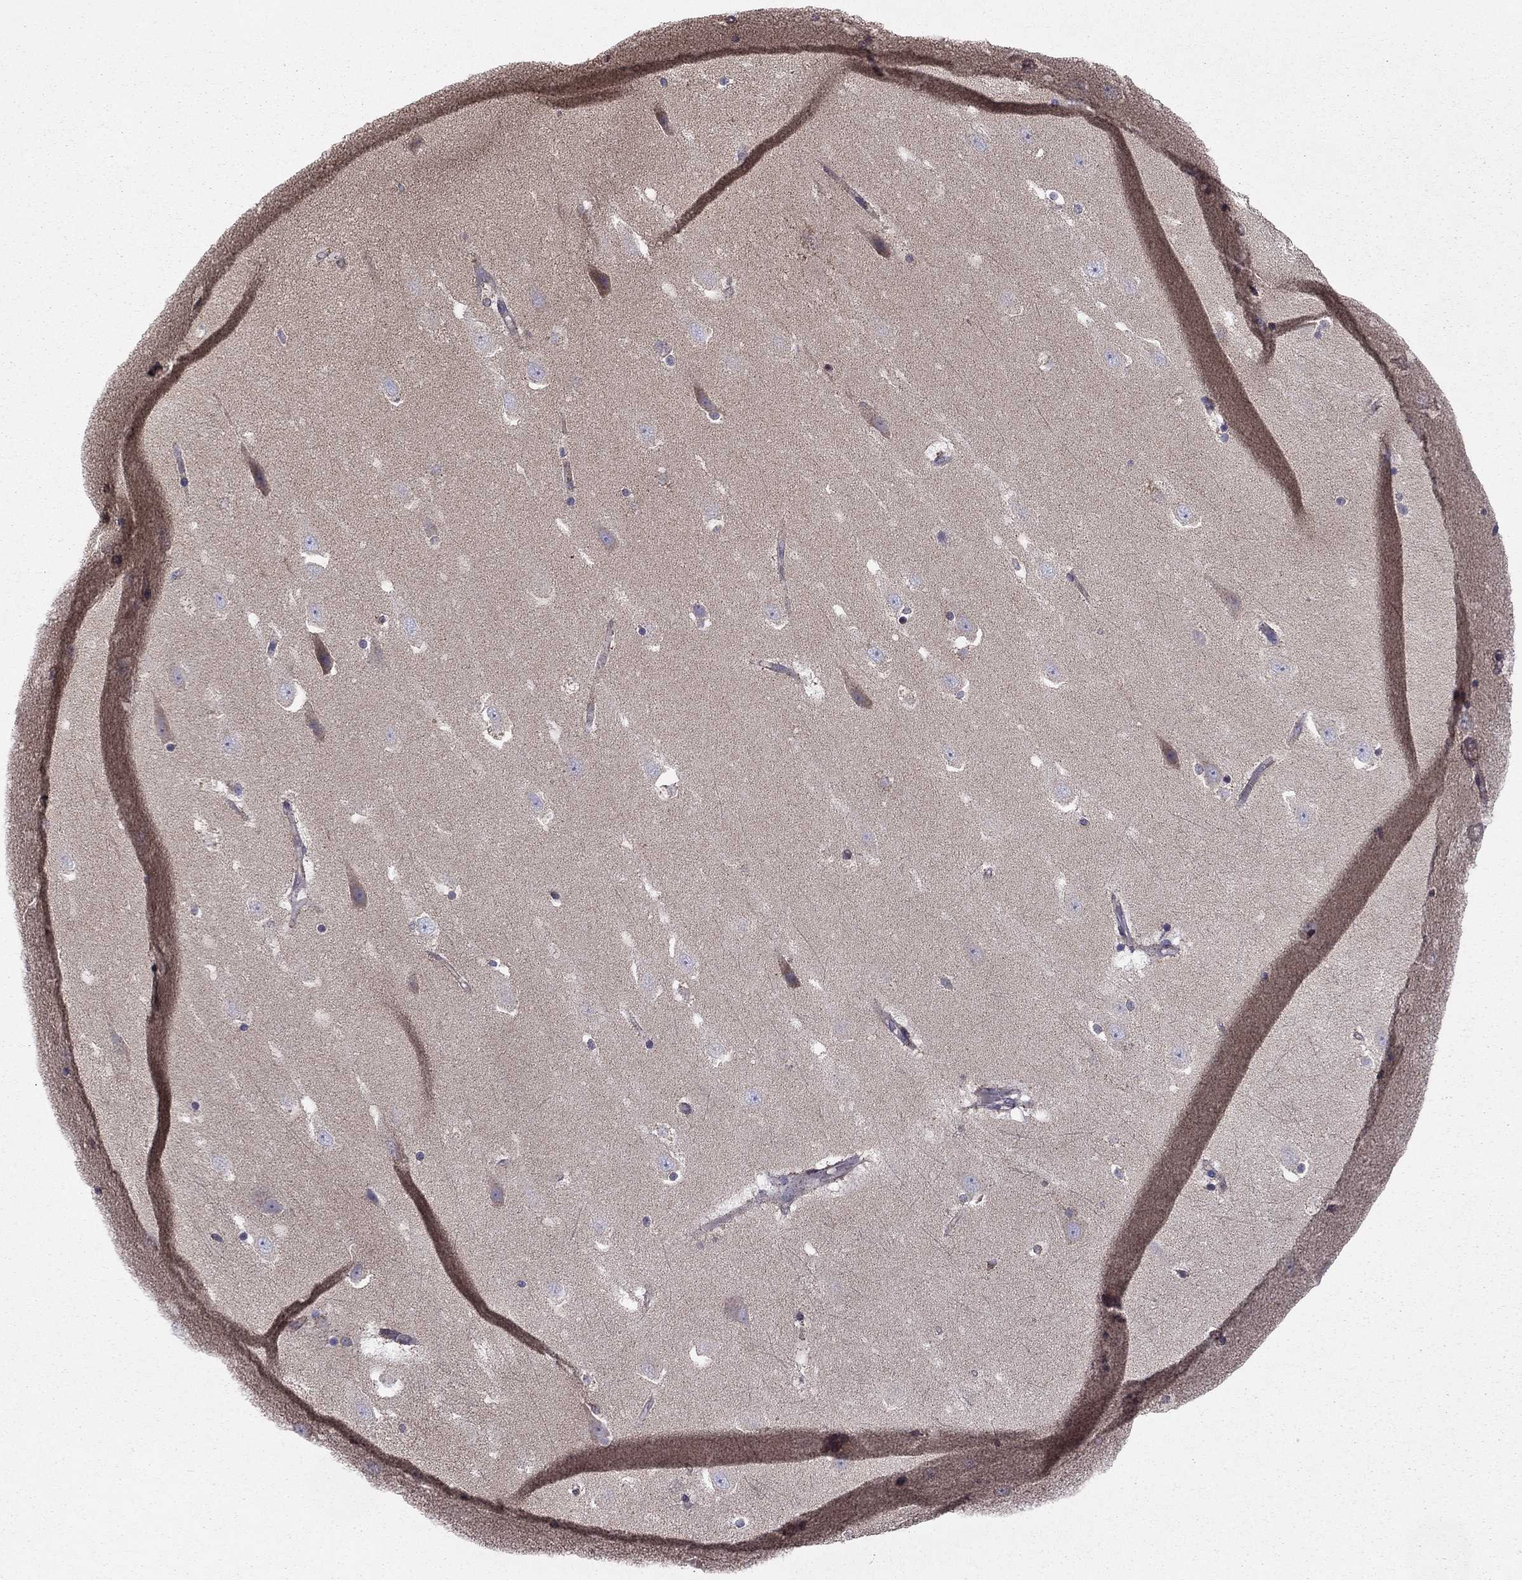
{"staining": {"intensity": "negative", "quantity": "none", "location": "none"}, "tissue": "hippocampus", "cell_type": "Glial cells", "image_type": "normal", "snomed": [{"axis": "morphology", "description": "Normal tissue, NOS"}, {"axis": "topography", "description": "Hippocampus"}], "caption": "IHC micrograph of unremarkable hippocampus: human hippocampus stained with DAB shows no significant protein expression in glial cells.", "gene": "ALG6", "patient": {"sex": "male", "age": 49}}